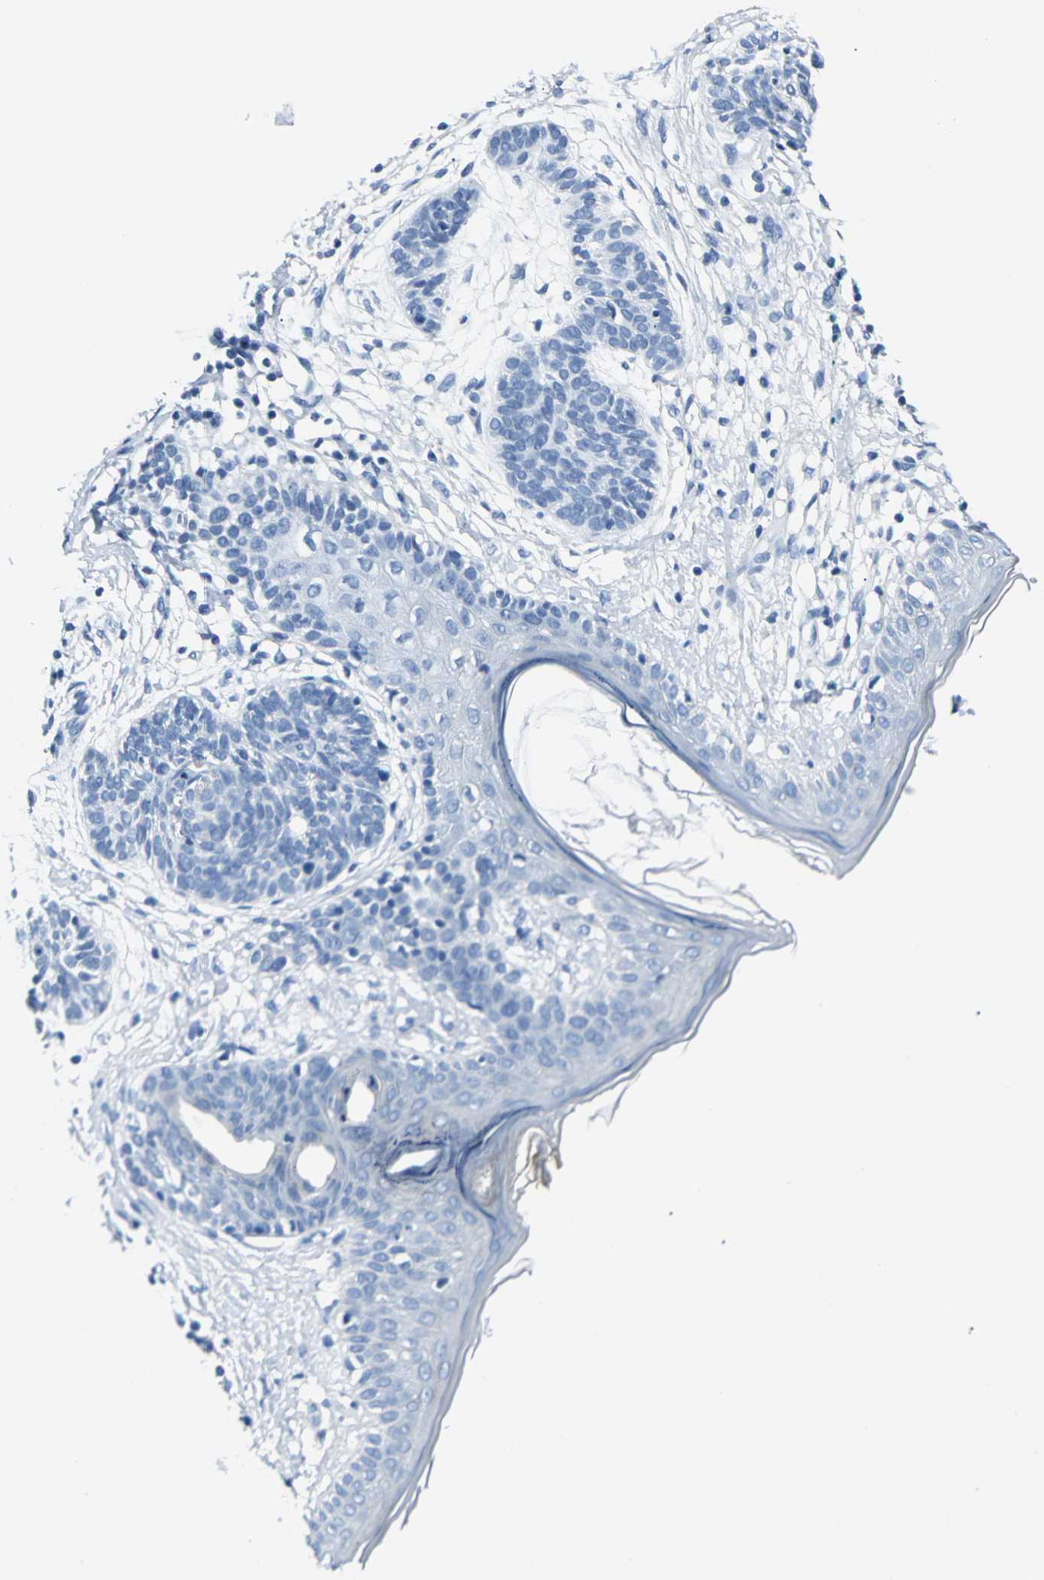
{"staining": {"intensity": "negative", "quantity": "none", "location": "none"}, "tissue": "skin cancer", "cell_type": "Tumor cells", "image_type": "cancer", "snomed": [{"axis": "morphology", "description": "Normal tissue, NOS"}, {"axis": "morphology", "description": "Basal cell carcinoma"}, {"axis": "topography", "description": "Skin"}], "caption": "Immunohistochemistry image of human basal cell carcinoma (skin) stained for a protein (brown), which displays no positivity in tumor cells.", "gene": "RIPOR1", "patient": {"sex": "male", "age": 63}}